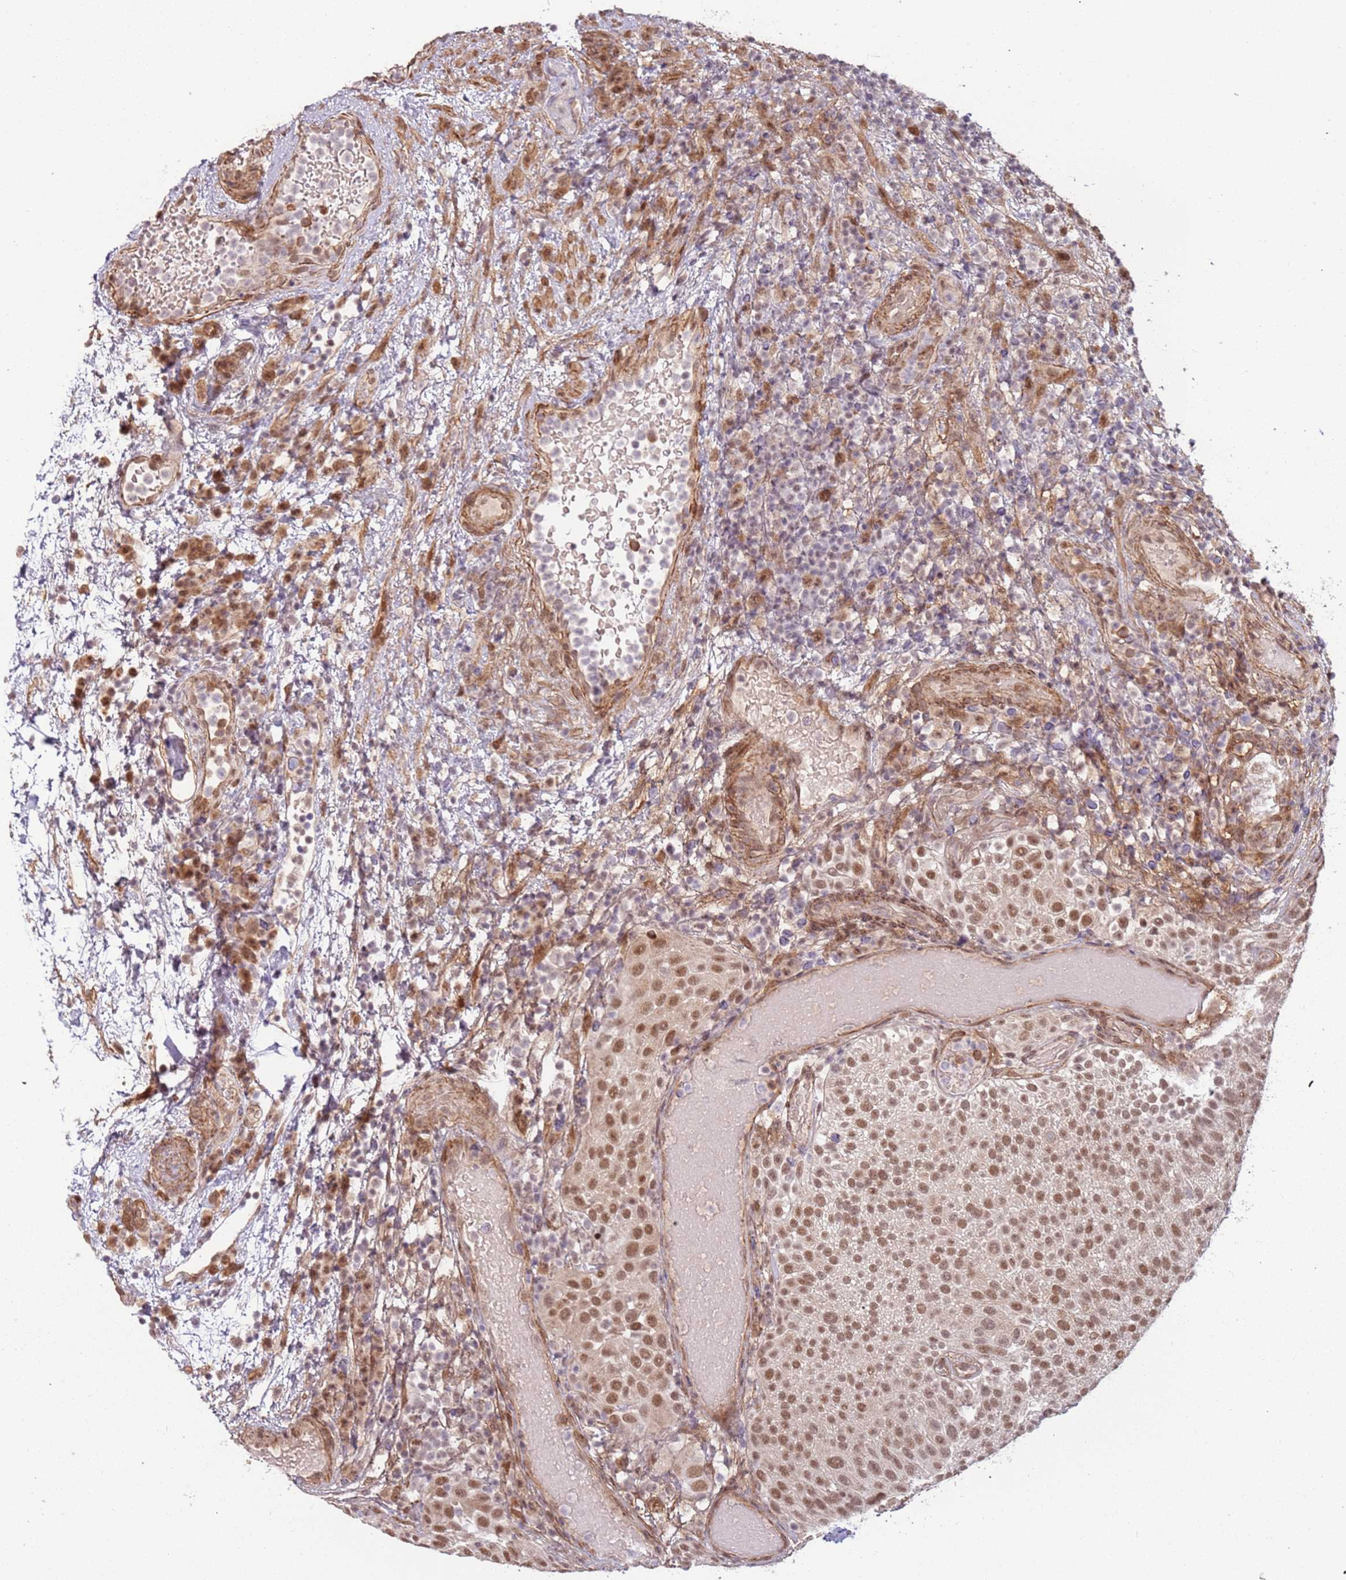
{"staining": {"intensity": "moderate", "quantity": "25%-75%", "location": "nuclear"}, "tissue": "urothelial cancer", "cell_type": "Tumor cells", "image_type": "cancer", "snomed": [{"axis": "morphology", "description": "Urothelial carcinoma, Low grade"}, {"axis": "topography", "description": "Urinary bladder"}], "caption": "Human urothelial cancer stained with a brown dye displays moderate nuclear positive staining in approximately 25%-75% of tumor cells.", "gene": "POLR3H", "patient": {"sex": "male", "age": 78}}